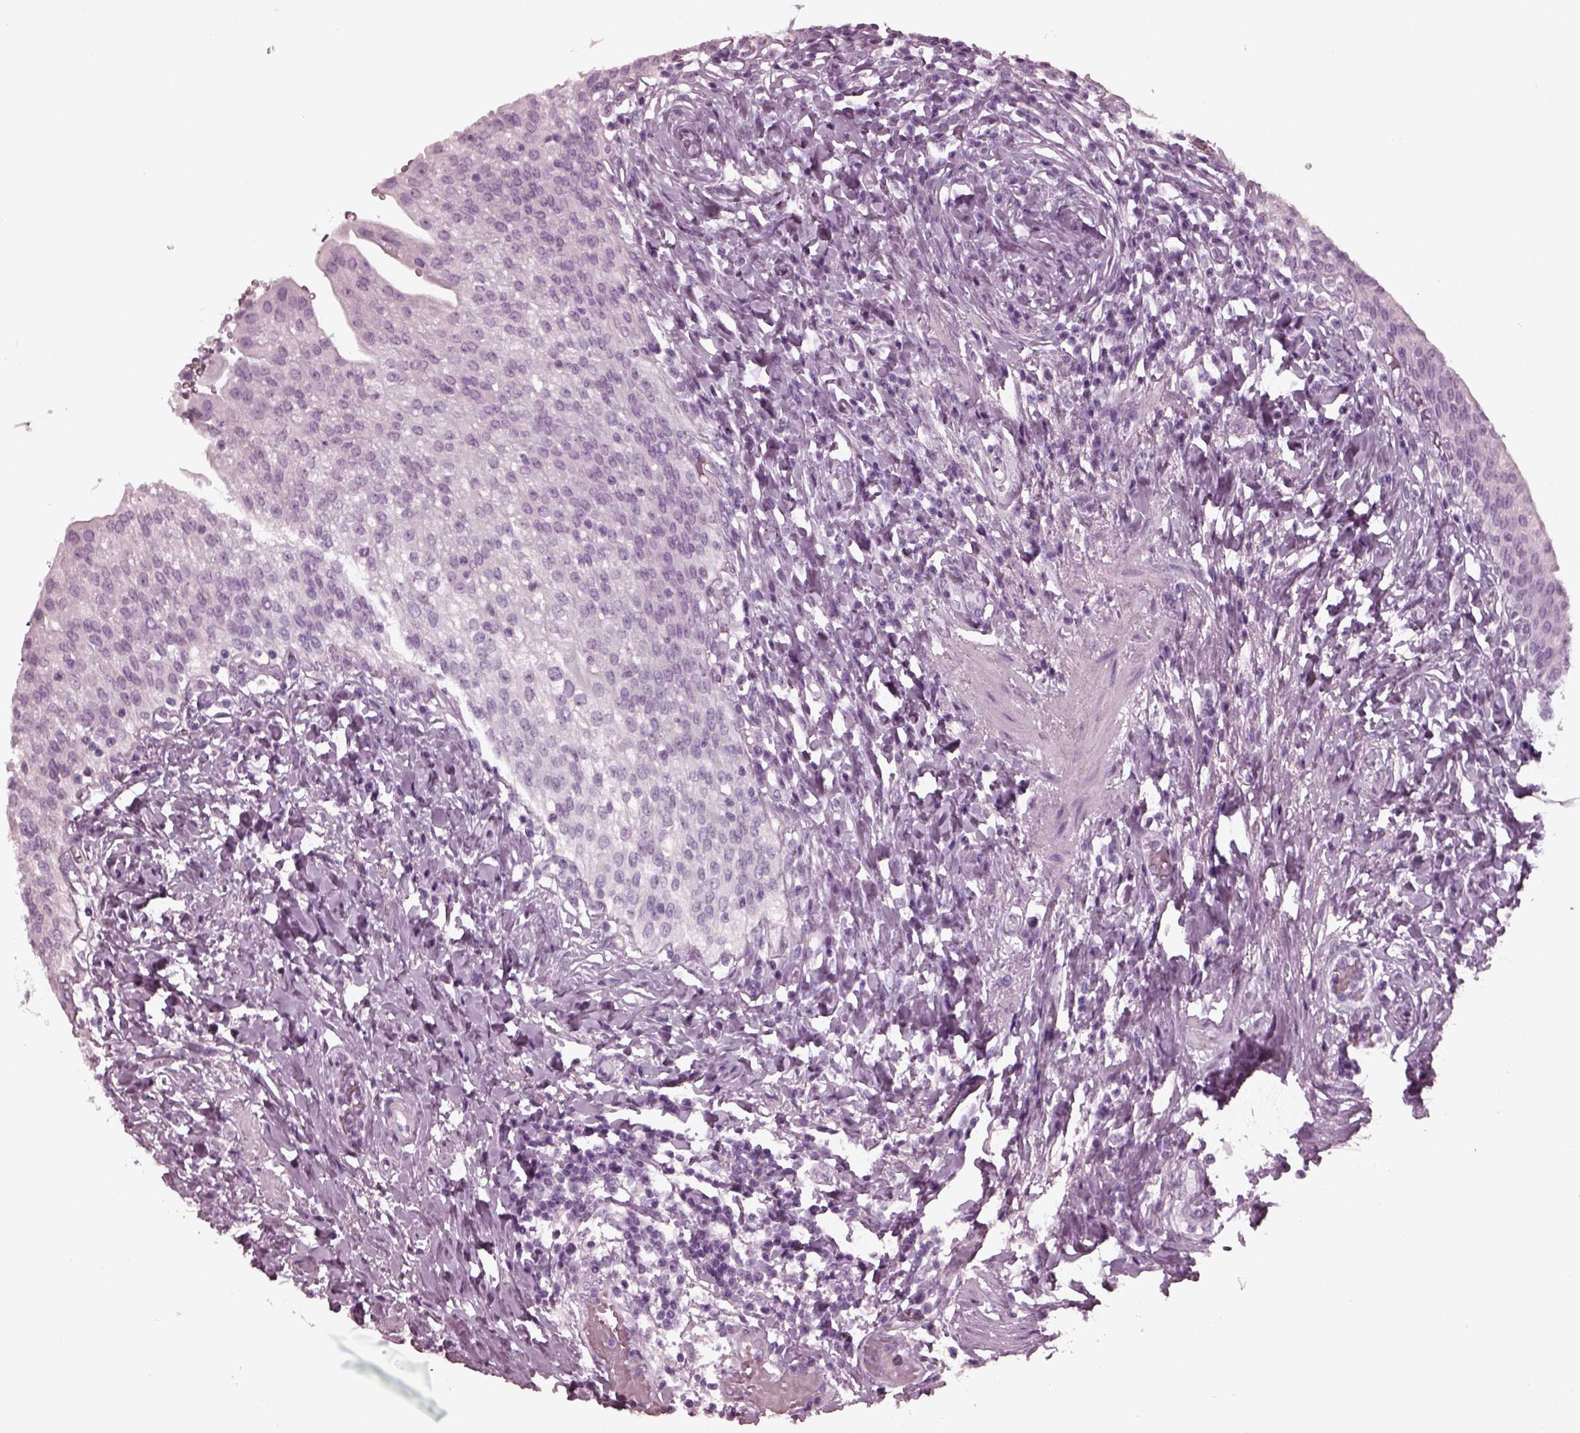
{"staining": {"intensity": "negative", "quantity": "none", "location": "none"}, "tissue": "urinary bladder", "cell_type": "Urothelial cells", "image_type": "normal", "snomed": [{"axis": "morphology", "description": "Normal tissue, NOS"}, {"axis": "morphology", "description": "Inflammation, NOS"}, {"axis": "topography", "description": "Urinary bladder"}], "caption": "Immunohistochemistry of benign urinary bladder shows no expression in urothelial cells. (DAB immunohistochemistry (IHC) with hematoxylin counter stain).", "gene": "GRM6", "patient": {"sex": "male", "age": 64}}